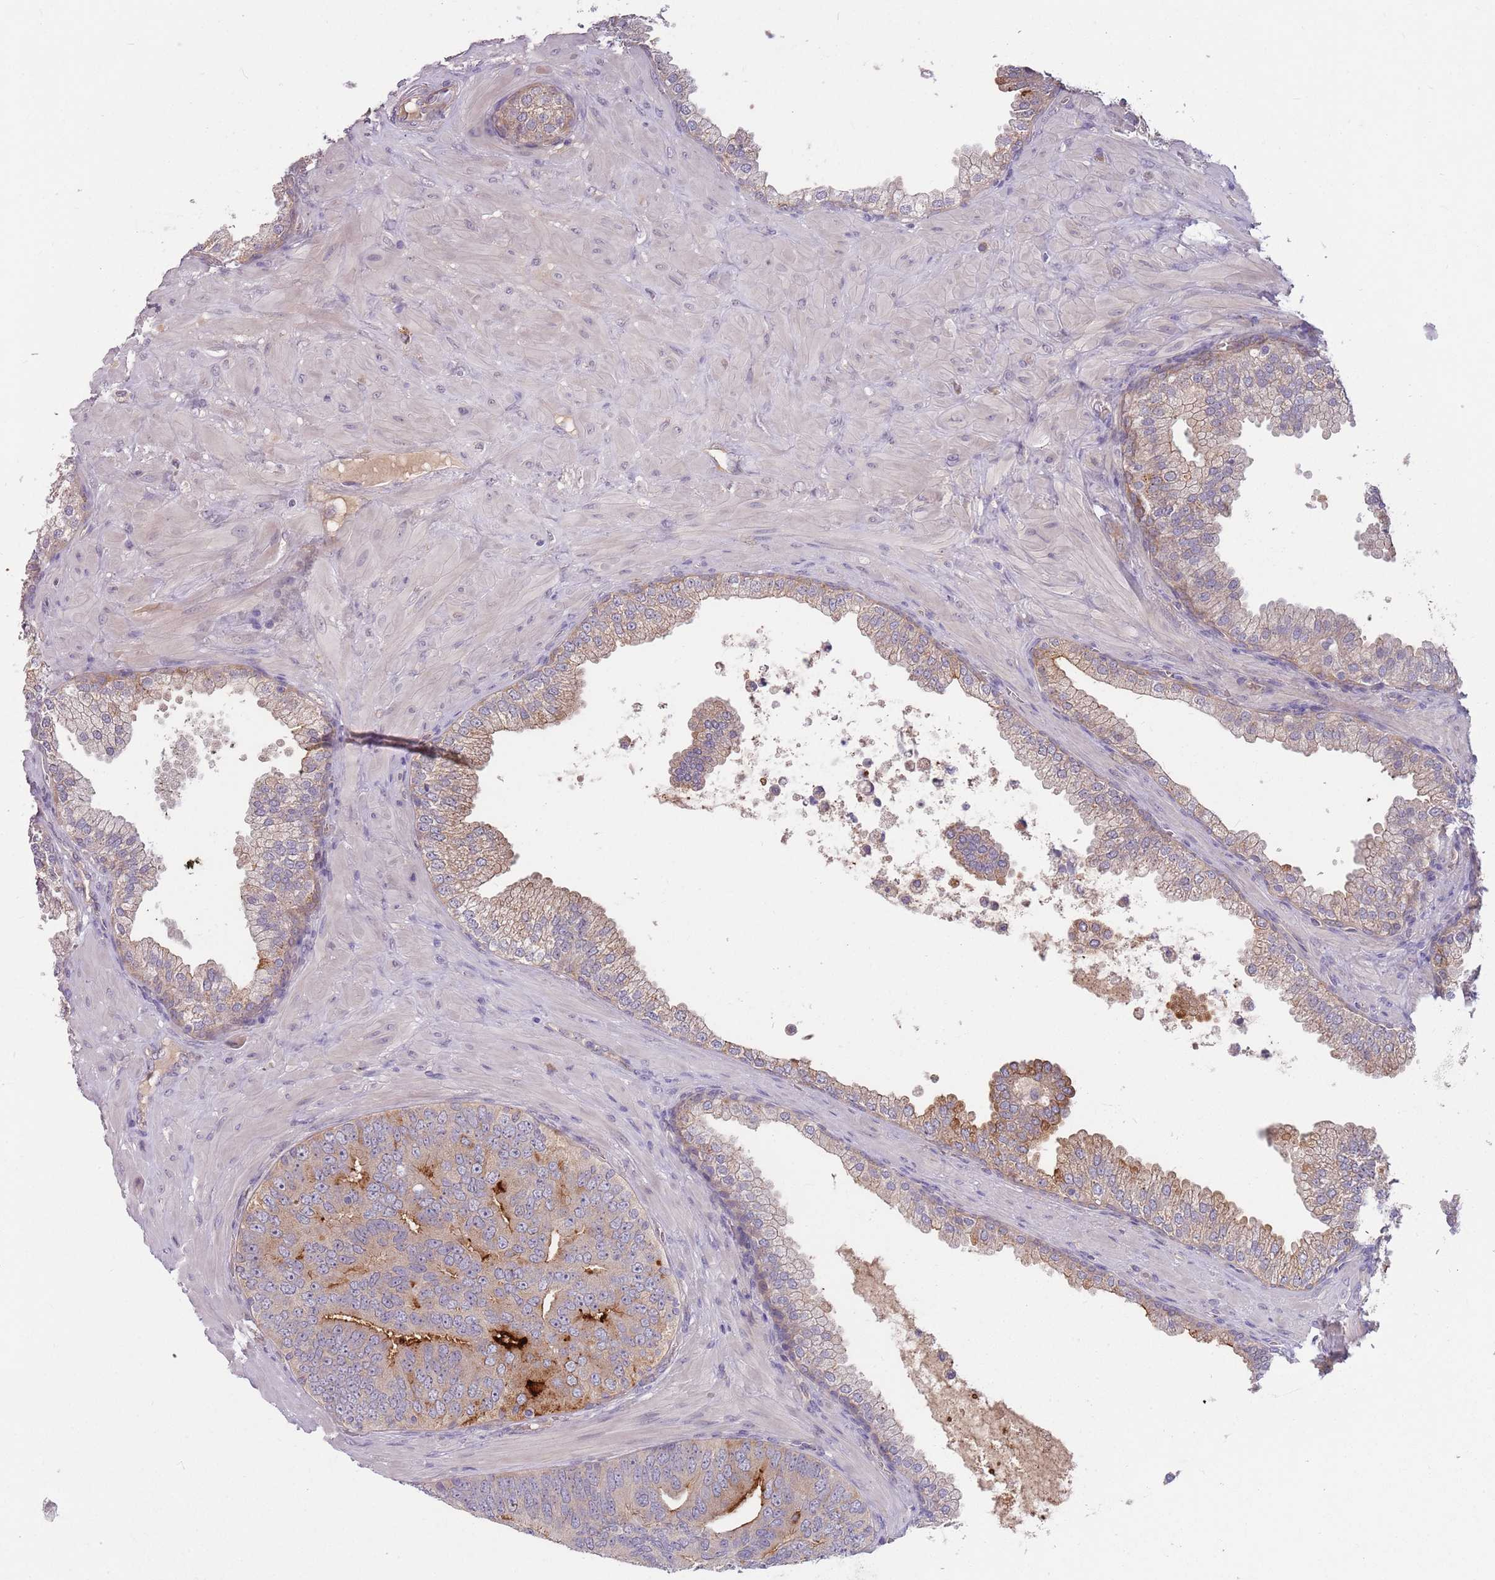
{"staining": {"intensity": "weak", "quantity": "<25%", "location": "cytoplasmic/membranous"}, "tissue": "prostate cancer", "cell_type": "Tumor cells", "image_type": "cancer", "snomed": [{"axis": "morphology", "description": "Adenocarcinoma, High grade"}, {"axis": "topography", "description": "Prostate"}], "caption": "High power microscopy micrograph of an IHC photomicrograph of prostate adenocarcinoma (high-grade), revealing no significant expression in tumor cells. The staining was performed using DAB to visualize the protein expression in brown, while the nuclei were stained in blue with hematoxylin (Magnification: 20x).", "gene": "SAV1", "patient": {"sex": "male", "age": 55}}